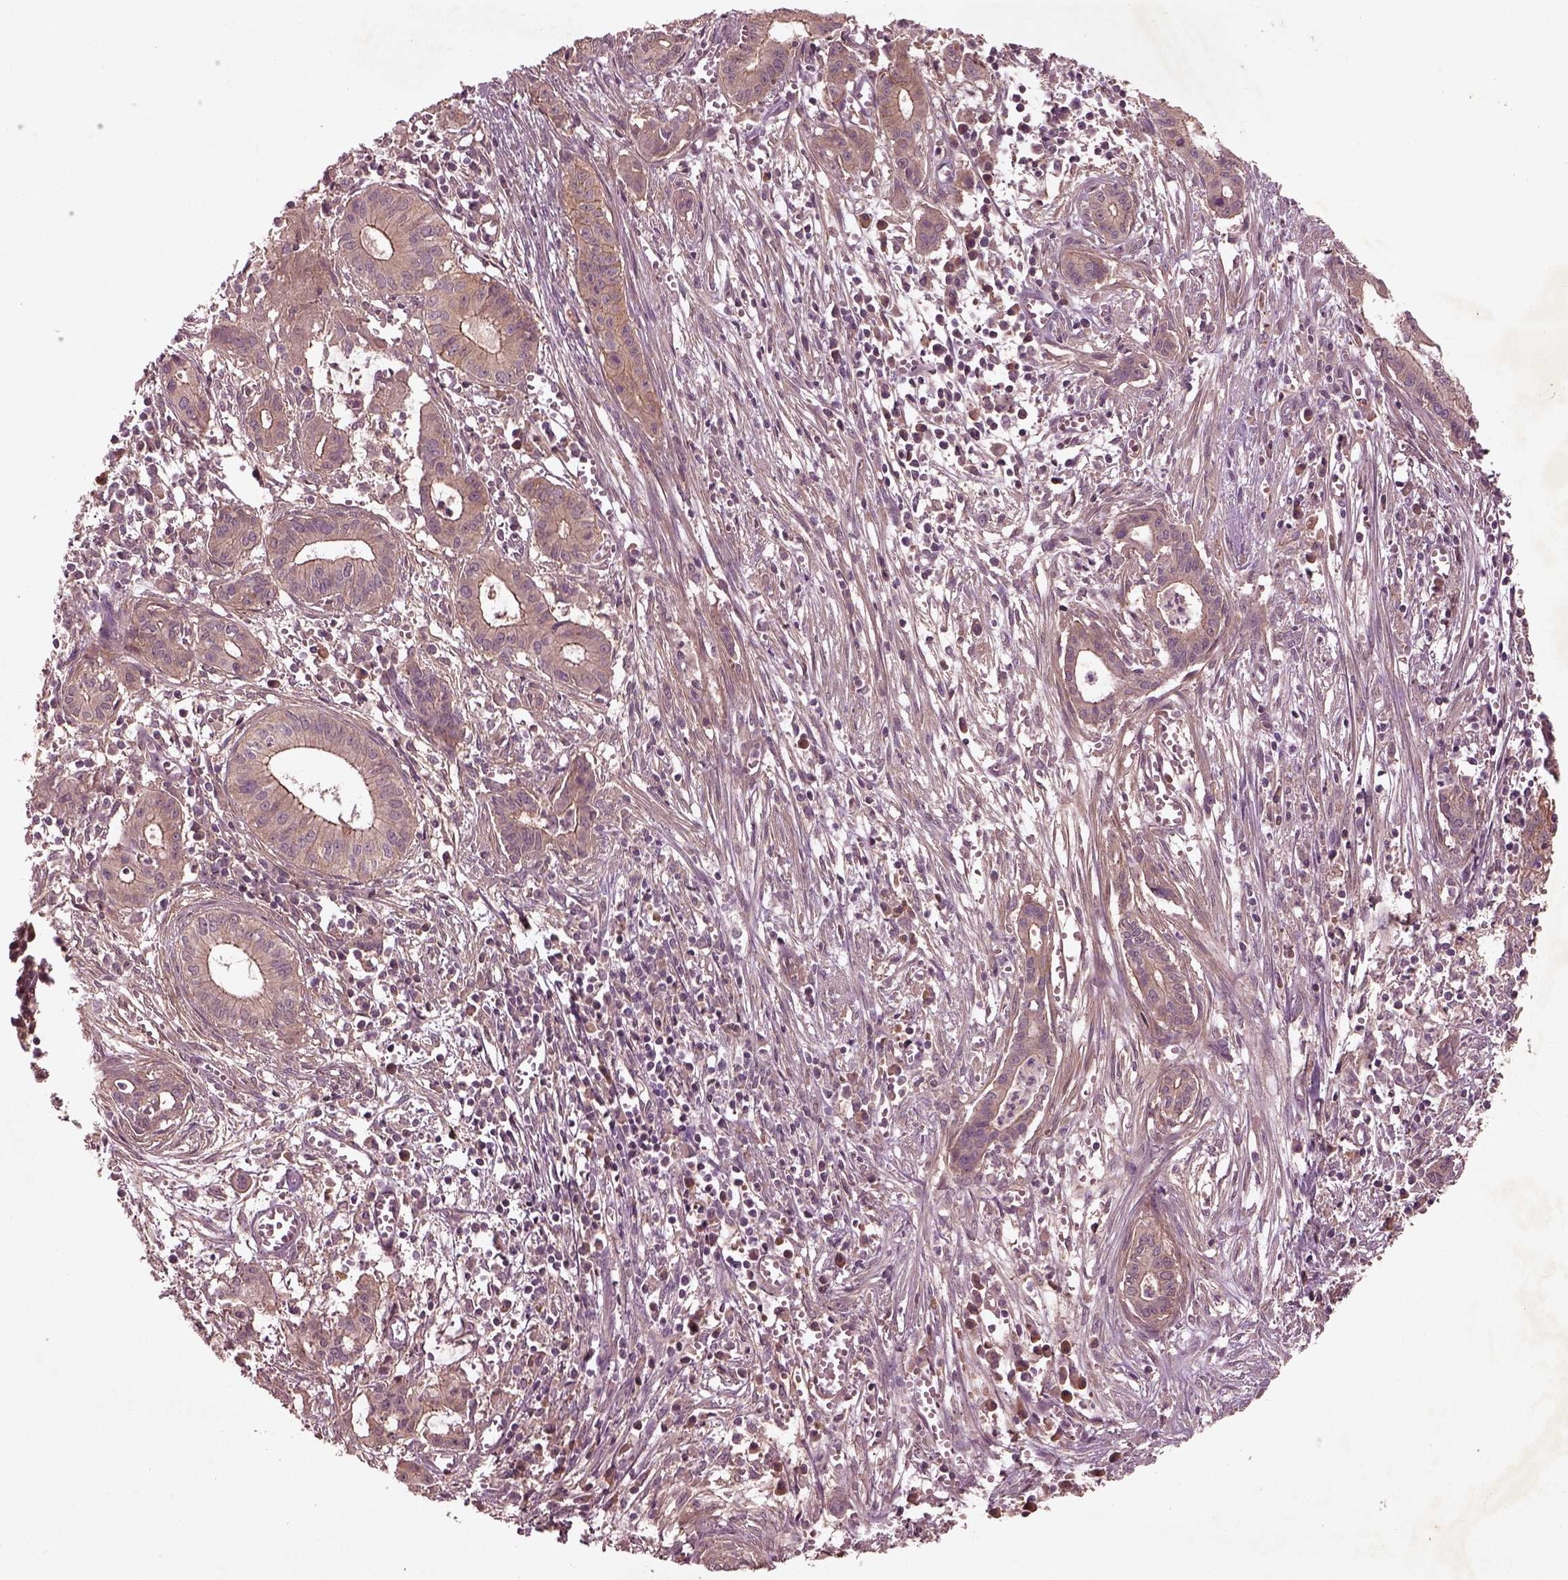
{"staining": {"intensity": "moderate", "quantity": "<25%", "location": "cytoplasmic/membranous"}, "tissue": "pancreatic cancer", "cell_type": "Tumor cells", "image_type": "cancer", "snomed": [{"axis": "morphology", "description": "Adenocarcinoma, NOS"}, {"axis": "topography", "description": "Pancreas"}], "caption": "This is a photomicrograph of immunohistochemistry staining of pancreatic cancer (adenocarcinoma), which shows moderate expression in the cytoplasmic/membranous of tumor cells.", "gene": "FAM234A", "patient": {"sex": "male", "age": 48}}